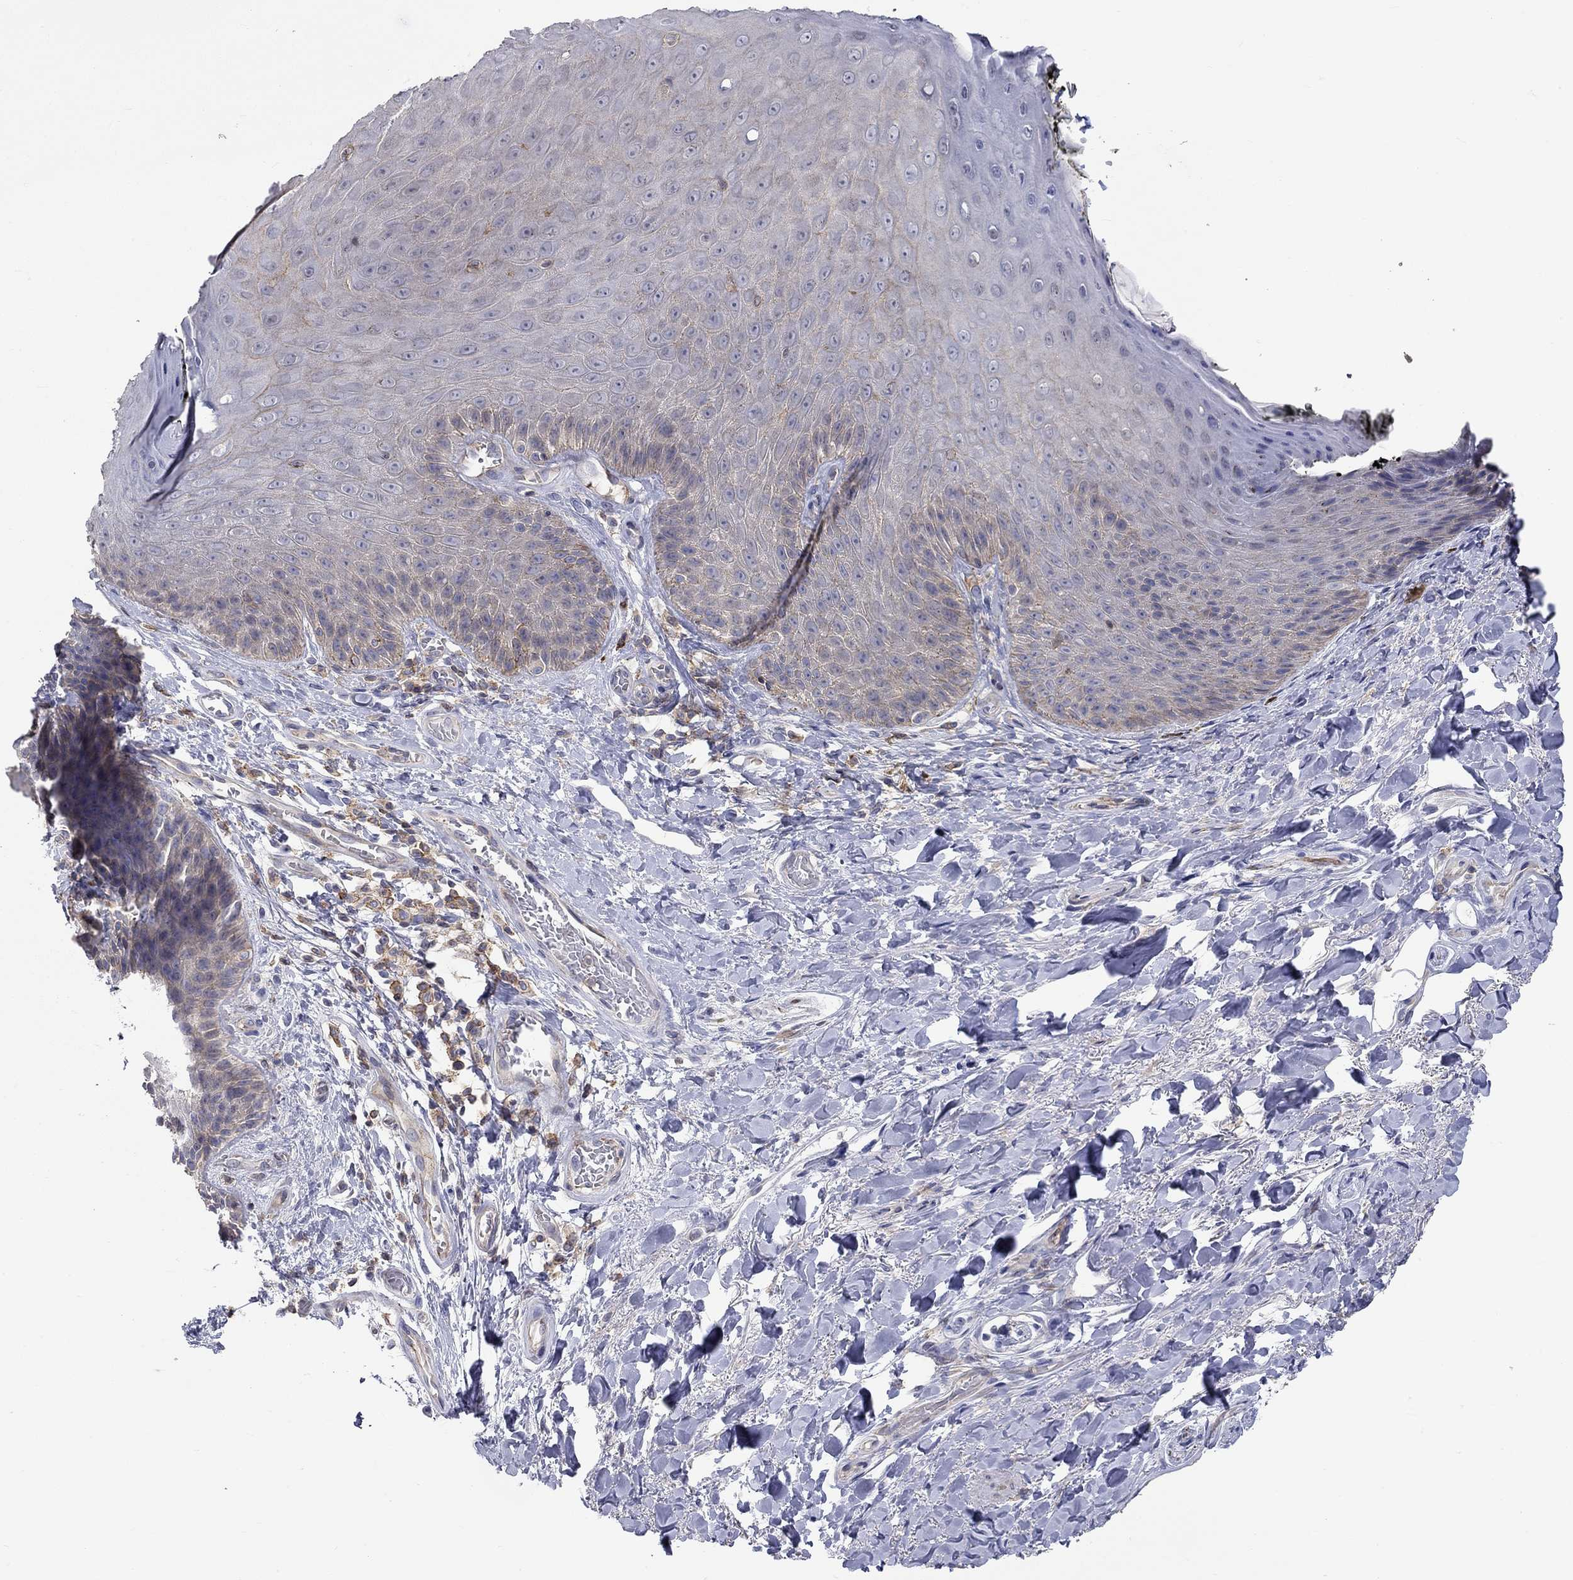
{"staining": {"intensity": "weak", "quantity": "<25%", "location": "cytoplasmic/membranous"}, "tissue": "skin", "cell_type": "Epidermal cells", "image_type": "normal", "snomed": [{"axis": "morphology", "description": "Normal tissue, NOS"}, {"axis": "topography", "description": "Anal"}, {"axis": "topography", "description": "Peripheral nerve tissue"}], "caption": "Epidermal cells show no significant staining in benign skin. (Immunohistochemistry, brightfield microscopy, high magnification).", "gene": "PCDHGA10", "patient": {"sex": "male", "age": 53}}